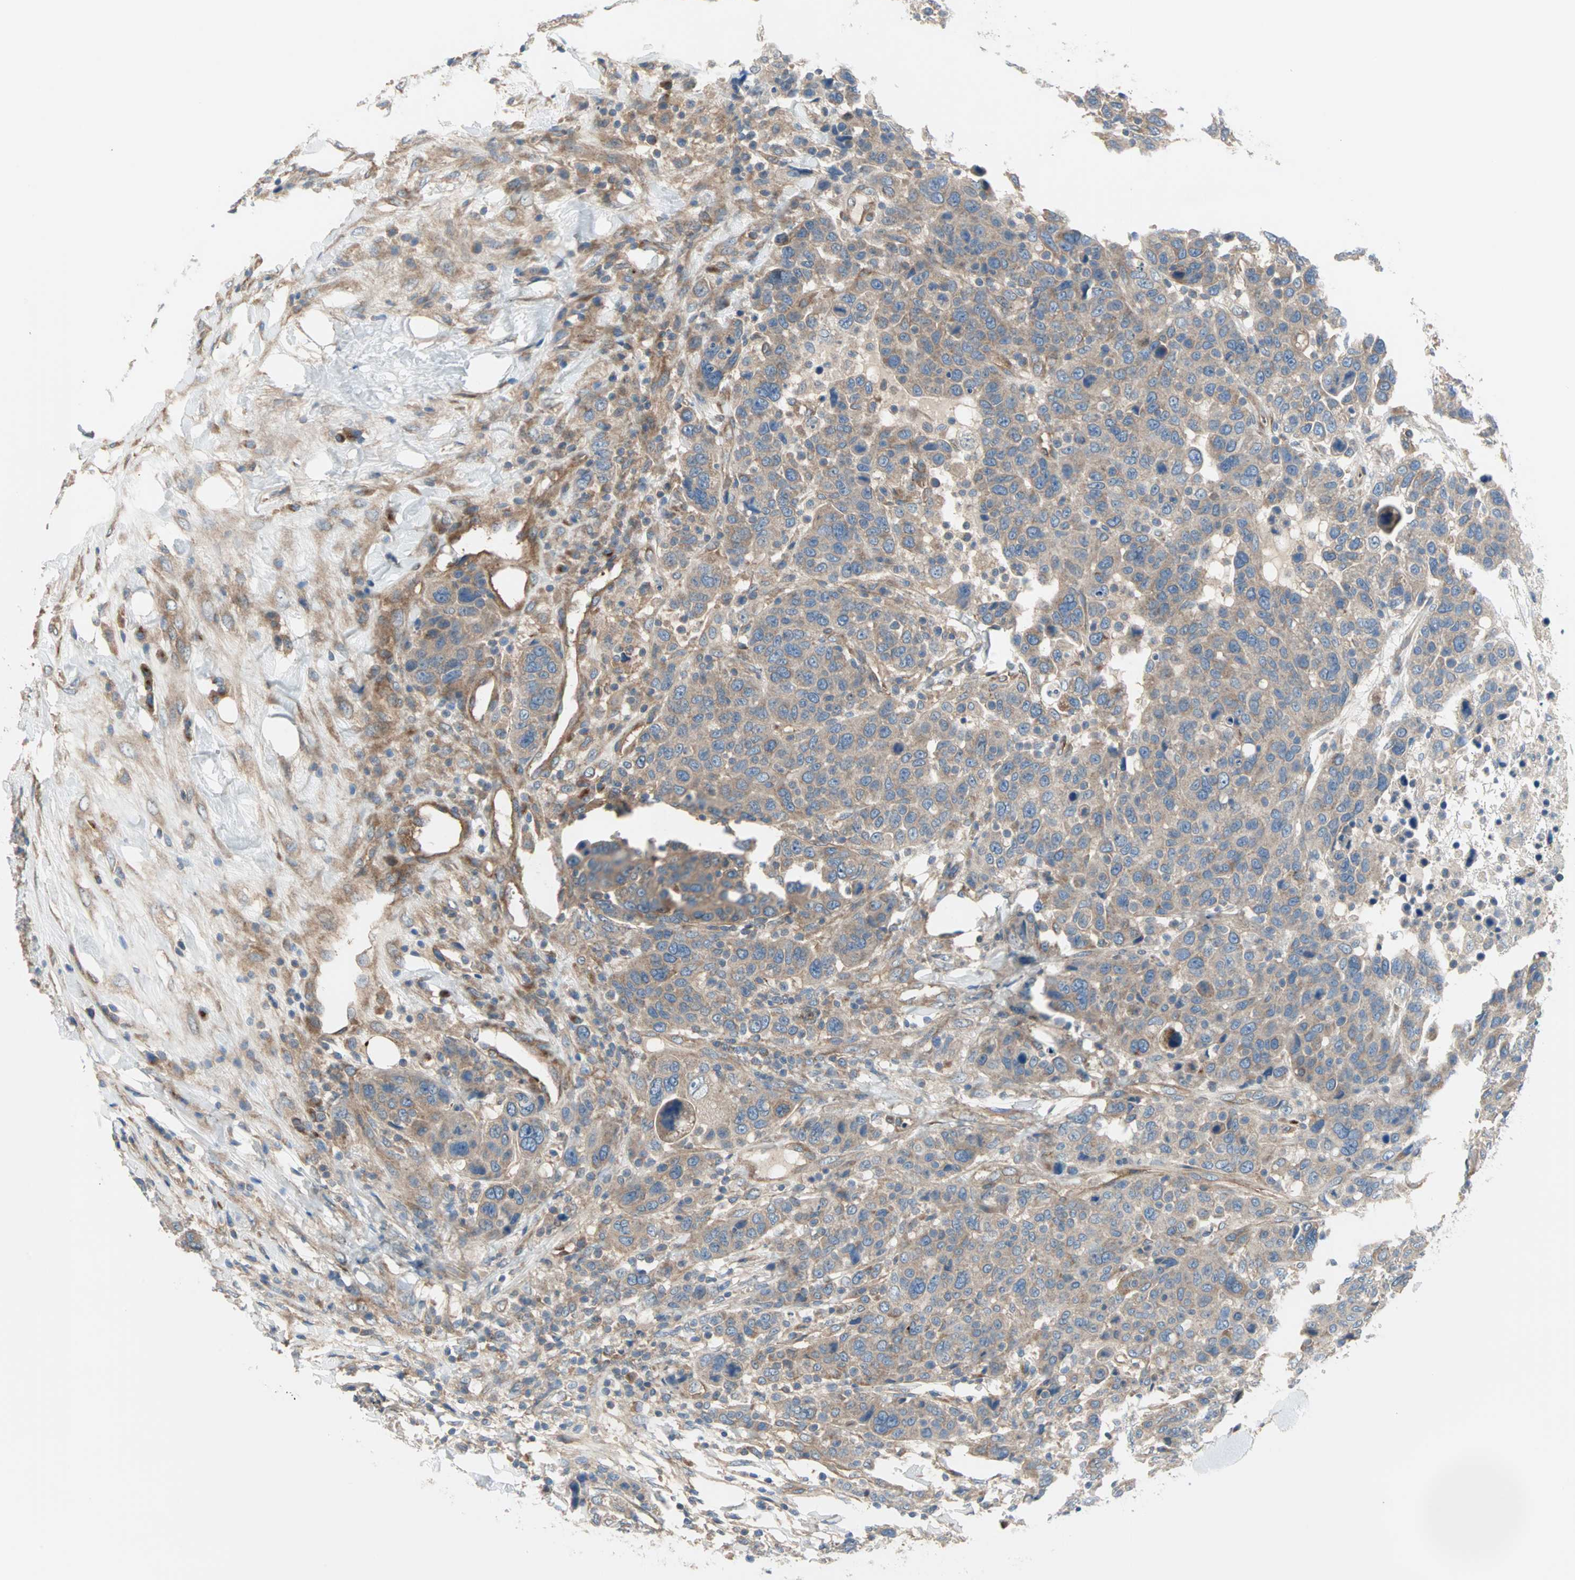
{"staining": {"intensity": "moderate", "quantity": ">75%", "location": "cytoplasmic/membranous"}, "tissue": "breast cancer", "cell_type": "Tumor cells", "image_type": "cancer", "snomed": [{"axis": "morphology", "description": "Duct carcinoma"}, {"axis": "topography", "description": "Breast"}], "caption": "Human breast cancer stained with a protein marker demonstrates moderate staining in tumor cells.", "gene": "PDE8A", "patient": {"sex": "female", "age": 37}}